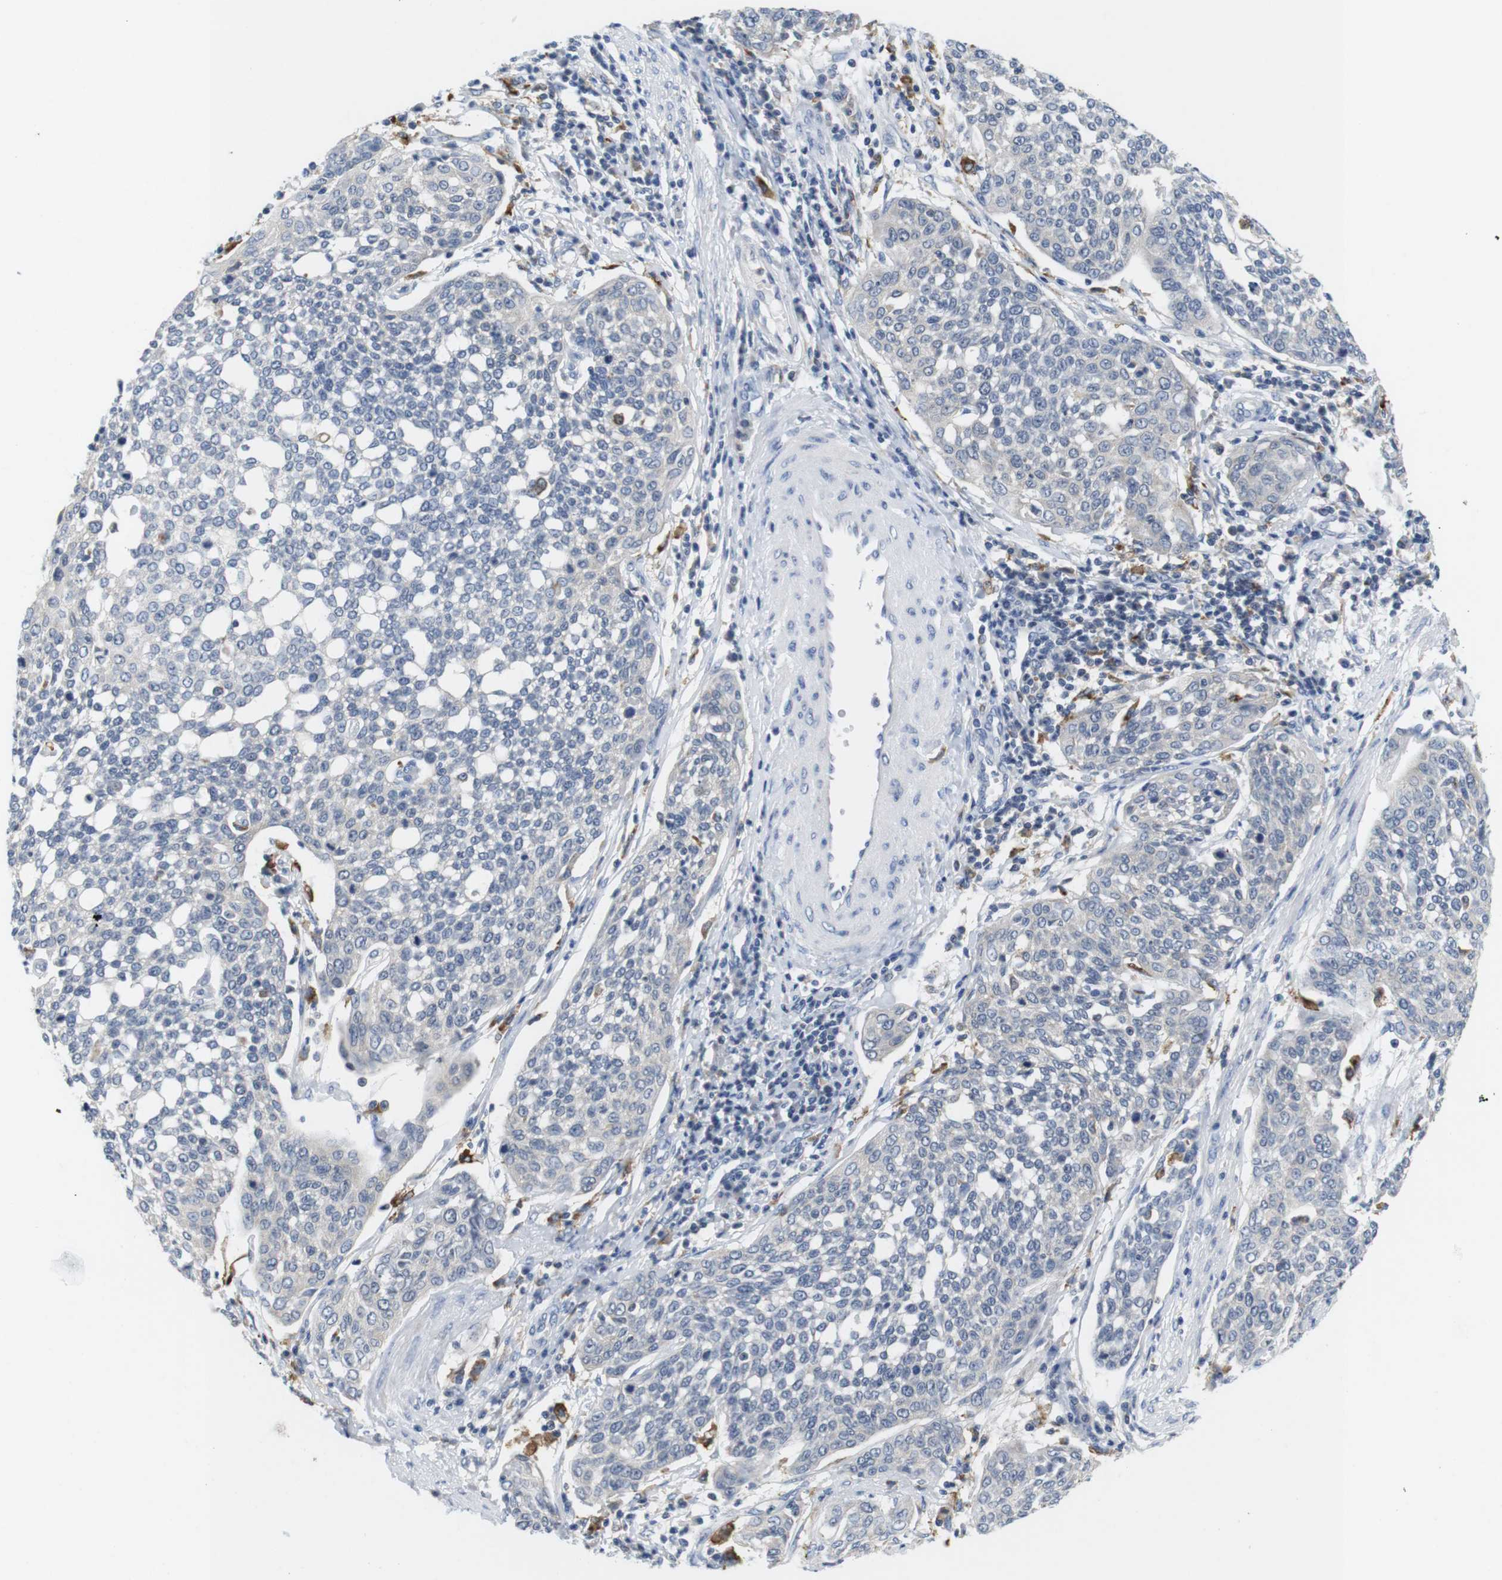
{"staining": {"intensity": "negative", "quantity": "none", "location": "none"}, "tissue": "cervical cancer", "cell_type": "Tumor cells", "image_type": "cancer", "snomed": [{"axis": "morphology", "description": "Squamous cell carcinoma, NOS"}, {"axis": "topography", "description": "Cervix"}], "caption": "Immunohistochemistry micrograph of neoplastic tissue: human cervical cancer stained with DAB (3,3'-diaminobenzidine) demonstrates no significant protein staining in tumor cells.", "gene": "CNGA2", "patient": {"sex": "female", "age": 34}}